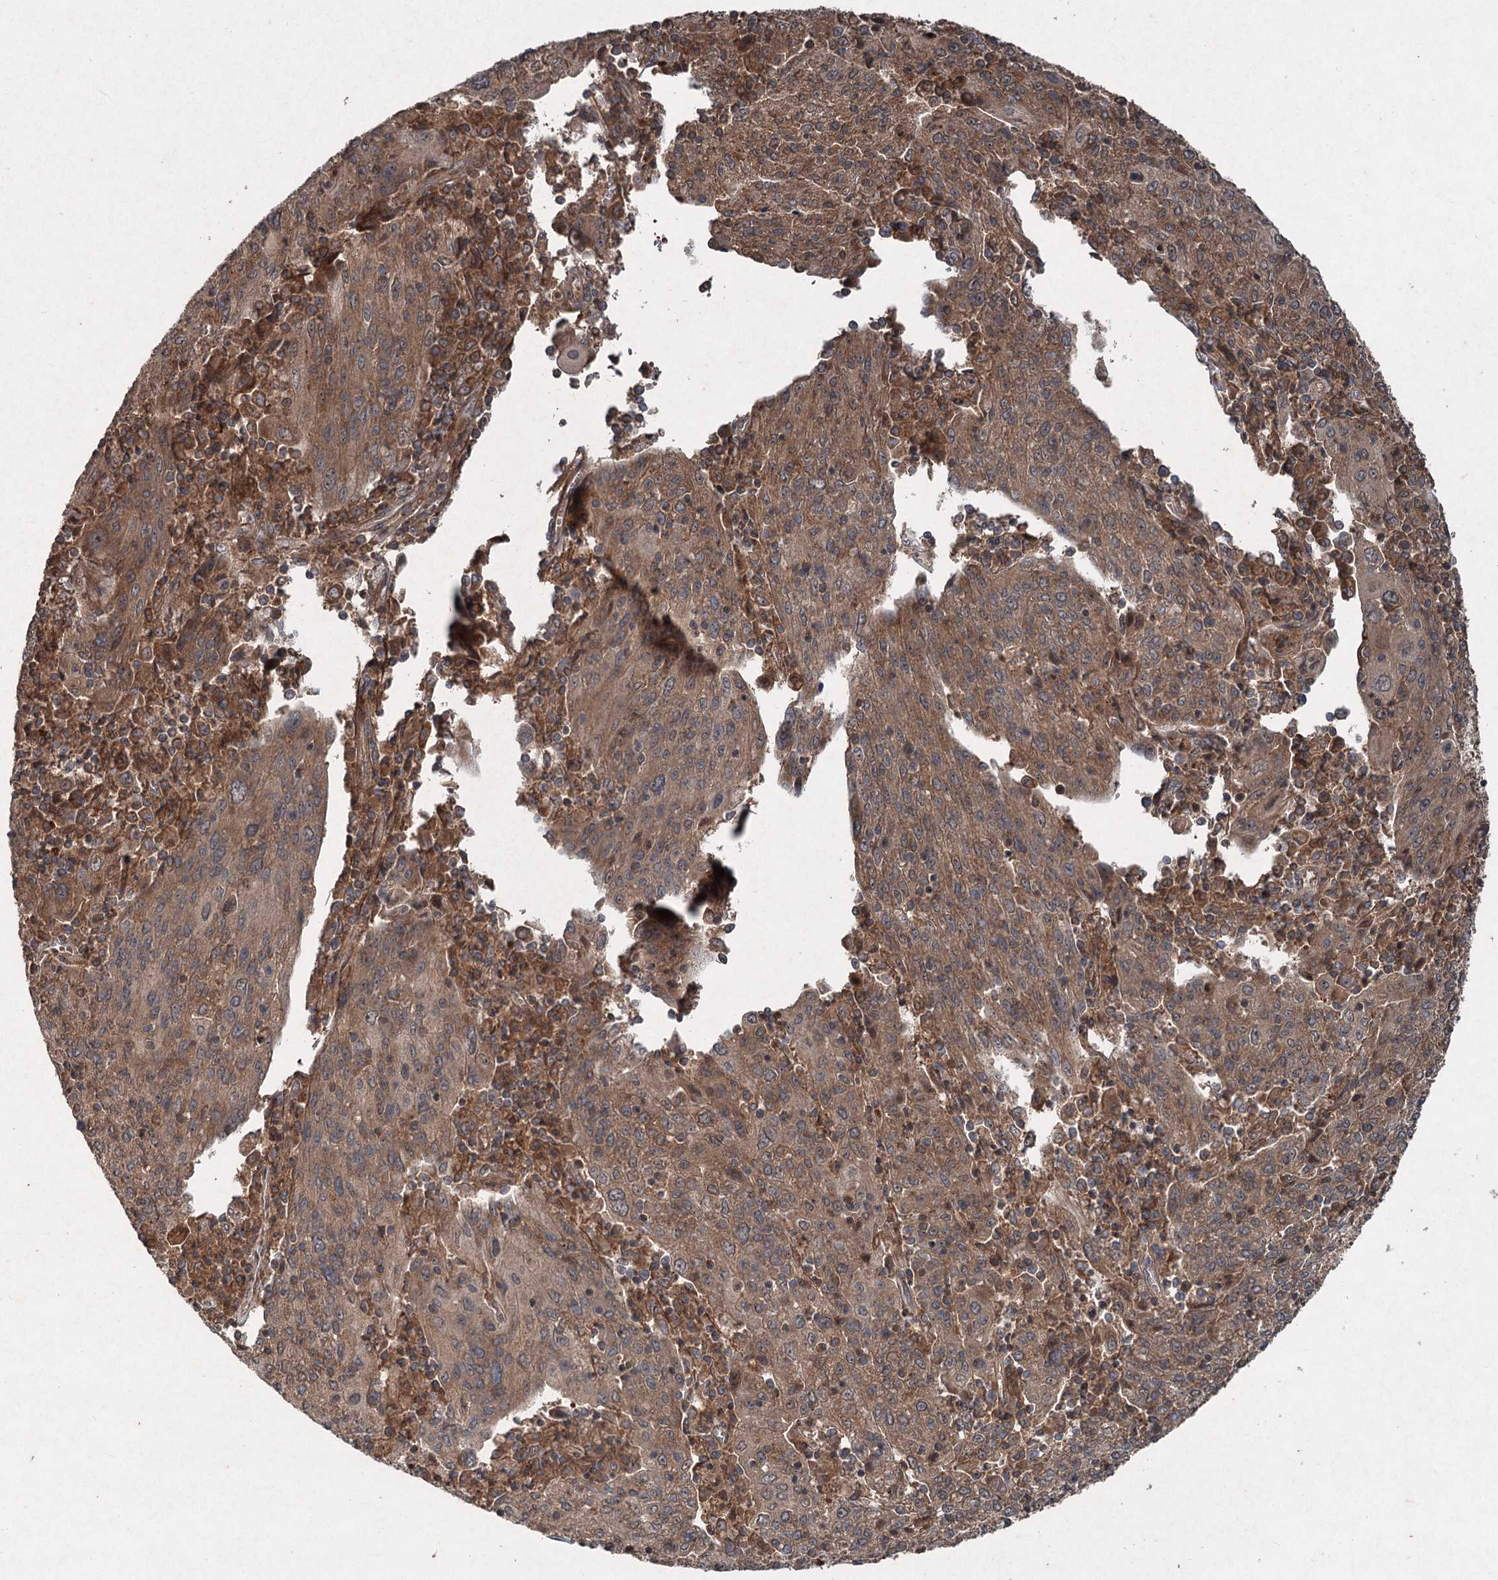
{"staining": {"intensity": "moderate", "quantity": ">75%", "location": "cytoplasmic/membranous"}, "tissue": "cervical cancer", "cell_type": "Tumor cells", "image_type": "cancer", "snomed": [{"axis": "morphology", "description": "Squamous cell carcinoma, NOS"}, {"axis": "topography", "description": "Cervix"}], "caption": "Protein analysis of squamous cell carcinoma (cervical) tissue displays moderate cytoplasmic/membranous staining in approximately >75% of tumor cells. Ihc stains the protein of interest in brown and the nuclei are stained blue.", "gene": "ALAS1", "patient": {"sex": "female", "age": 67}}